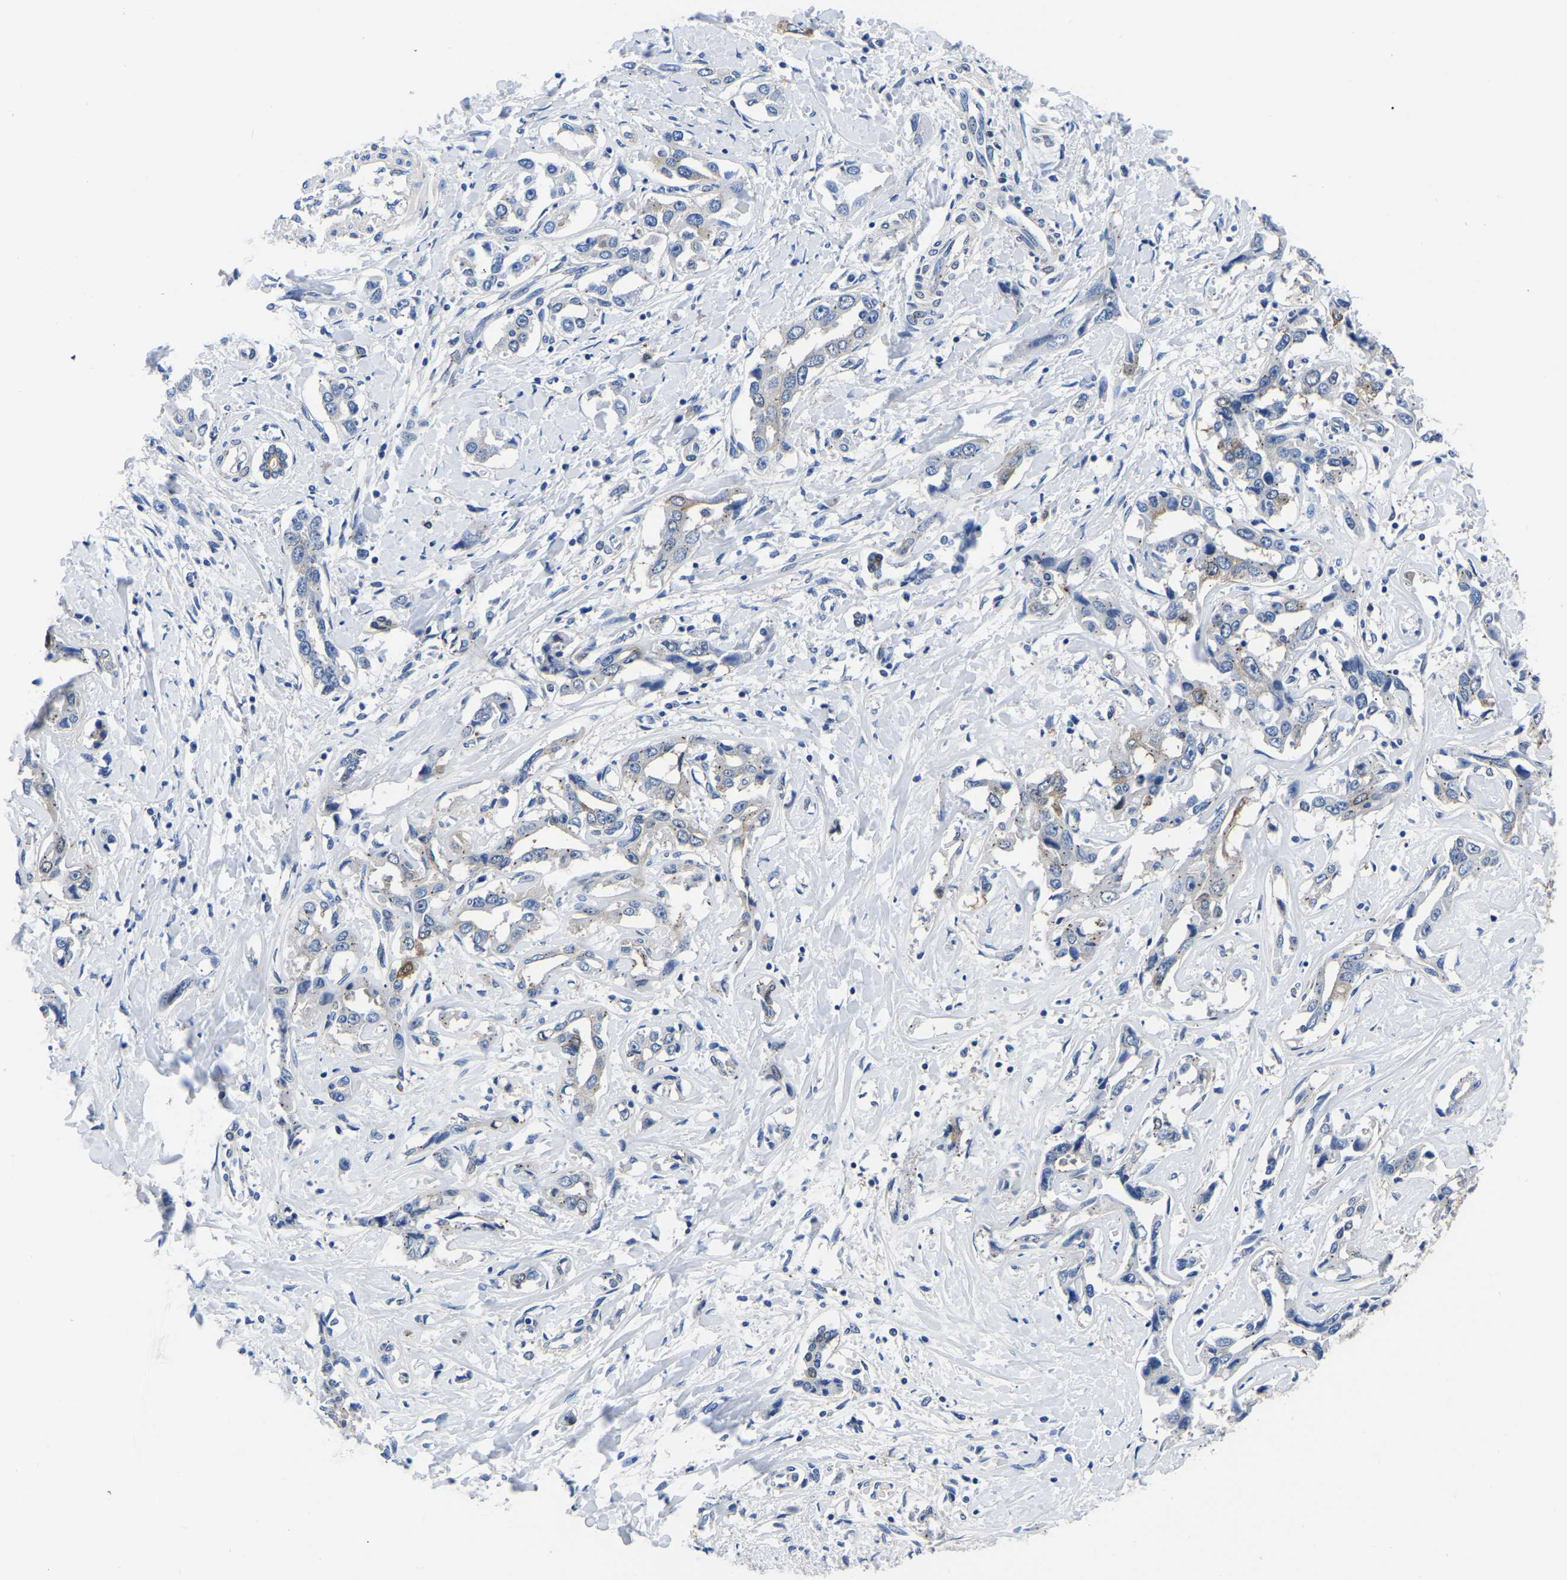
{"staining": {"intensity": "negative", "quantity": "none", "location": "none"}, "tissue": "liver cancer", "cell_type": "Tumor cells", "image_type": "cancer", "snomed": [{"axis": "morphology", "description": "Cholangiocarcinoma"}, {"axis": "topography", "description": "Liver"}], "caption": "High magnification brightfield microscopy of liver cancer stained with DAB (3,3'-diaminobenzidine) (brown) and counterstained with hematoxylin (blue): tumor cells show no significant positivity. Brightfield microscopy of immunohistochemistry stained with DAB (3,3'-diaminobenzidine) (brown) and hematoxylin (blue), captured at high magnification.", "gene": "TFG", "patient": {"sex": "male", "age": 59}}